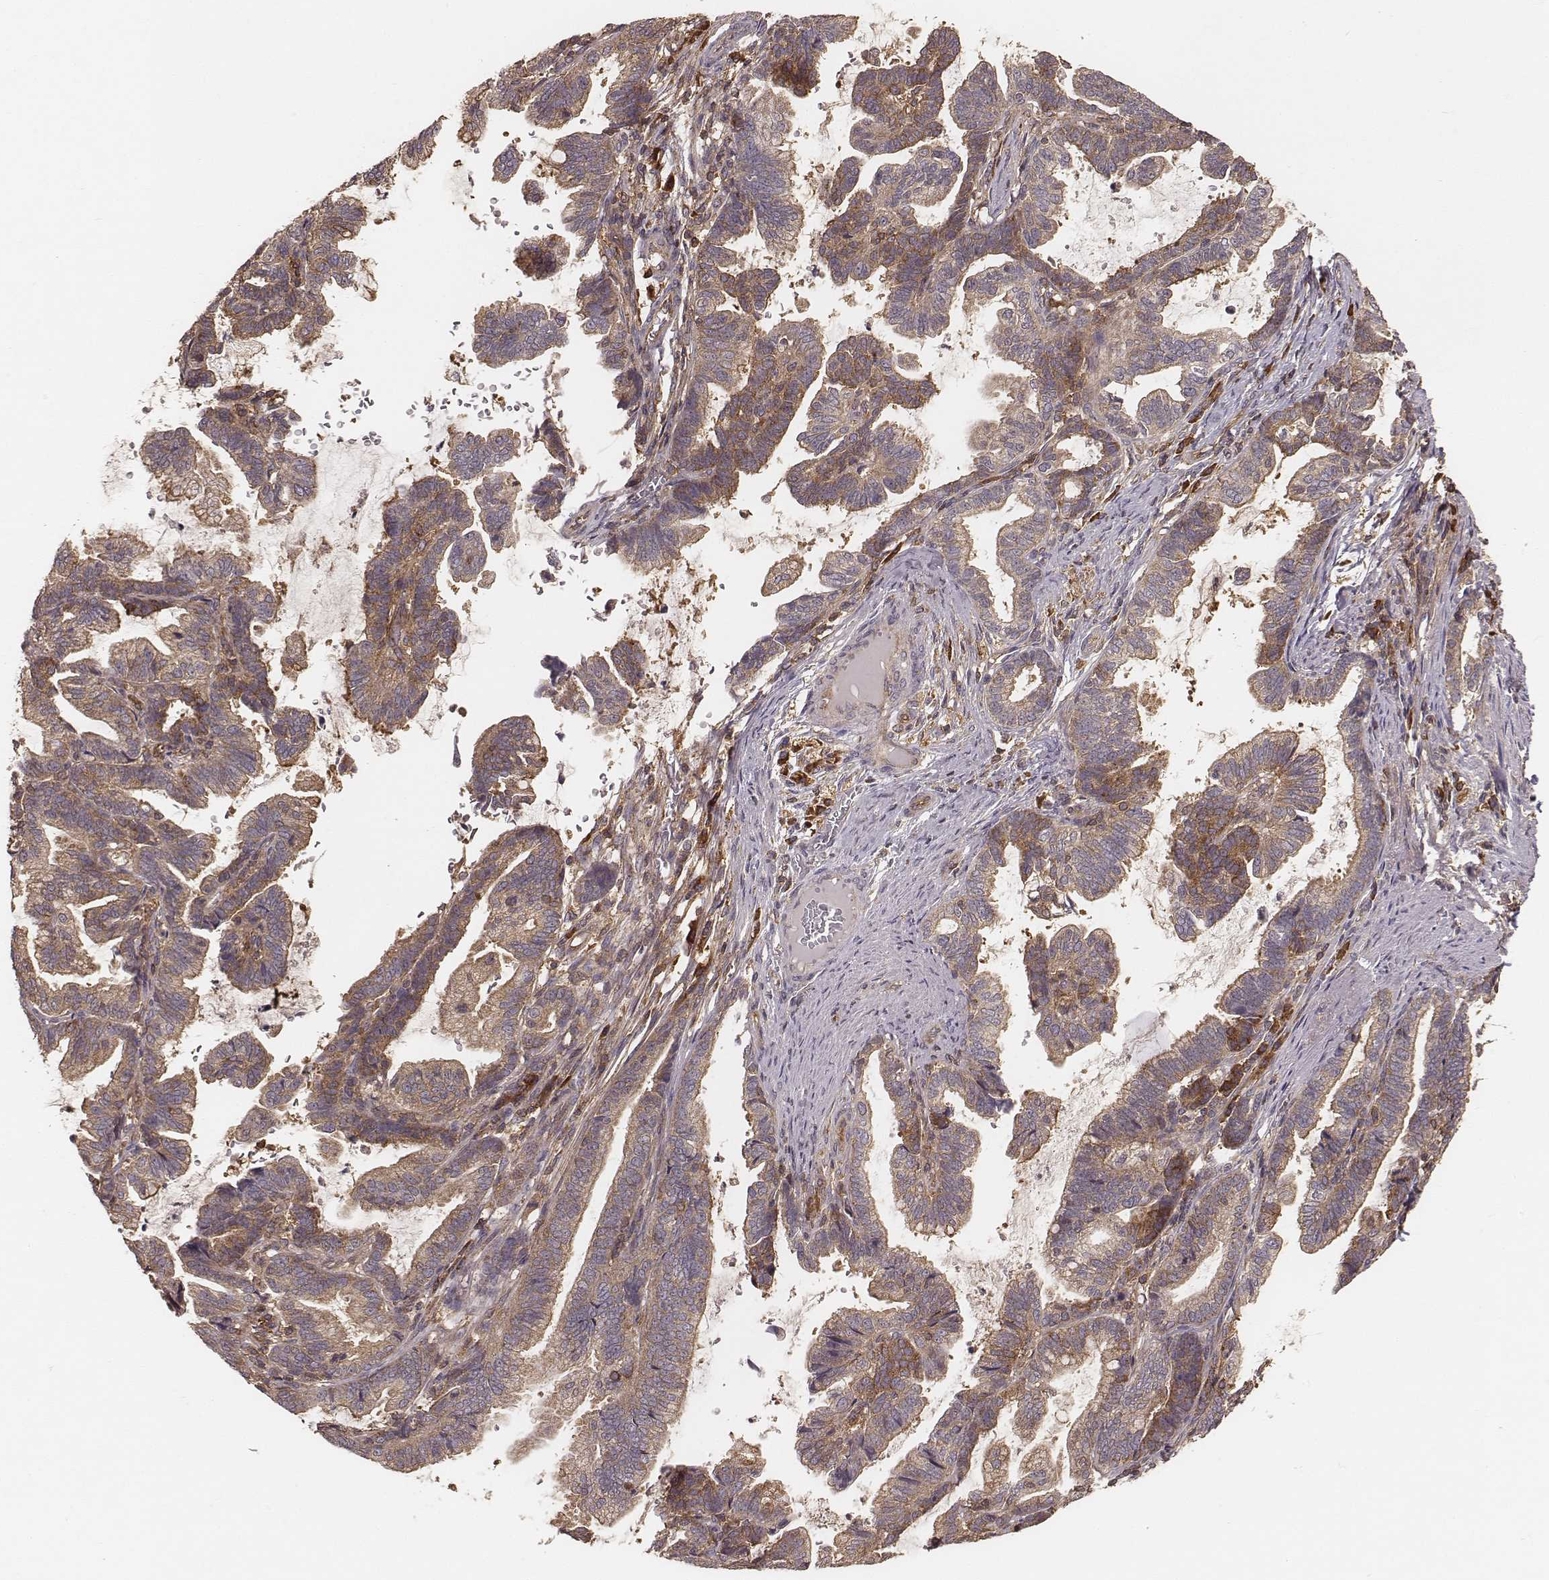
{"staining": {"intensity": "moderate", "quantity": ">75%", "location": "cytoplasmic/membranous"}, "tissue": "stomach cancer", "cell_type": "Tumor cells", "image_type": "cancer", "snomed": [{"axis": "morphology", "description": "Adenocarcinoma, NOS"}, {"axis": "topography", "description": "Stomach"}], "caption": "Stomach adenocarcinoma stained for a protein (brown) exhibits moderate cytoplasmic/membranous positive expression in about >75% of tumor cells.", "gene": "CARS1", "patient": {"sex": "male", "age": 83}}